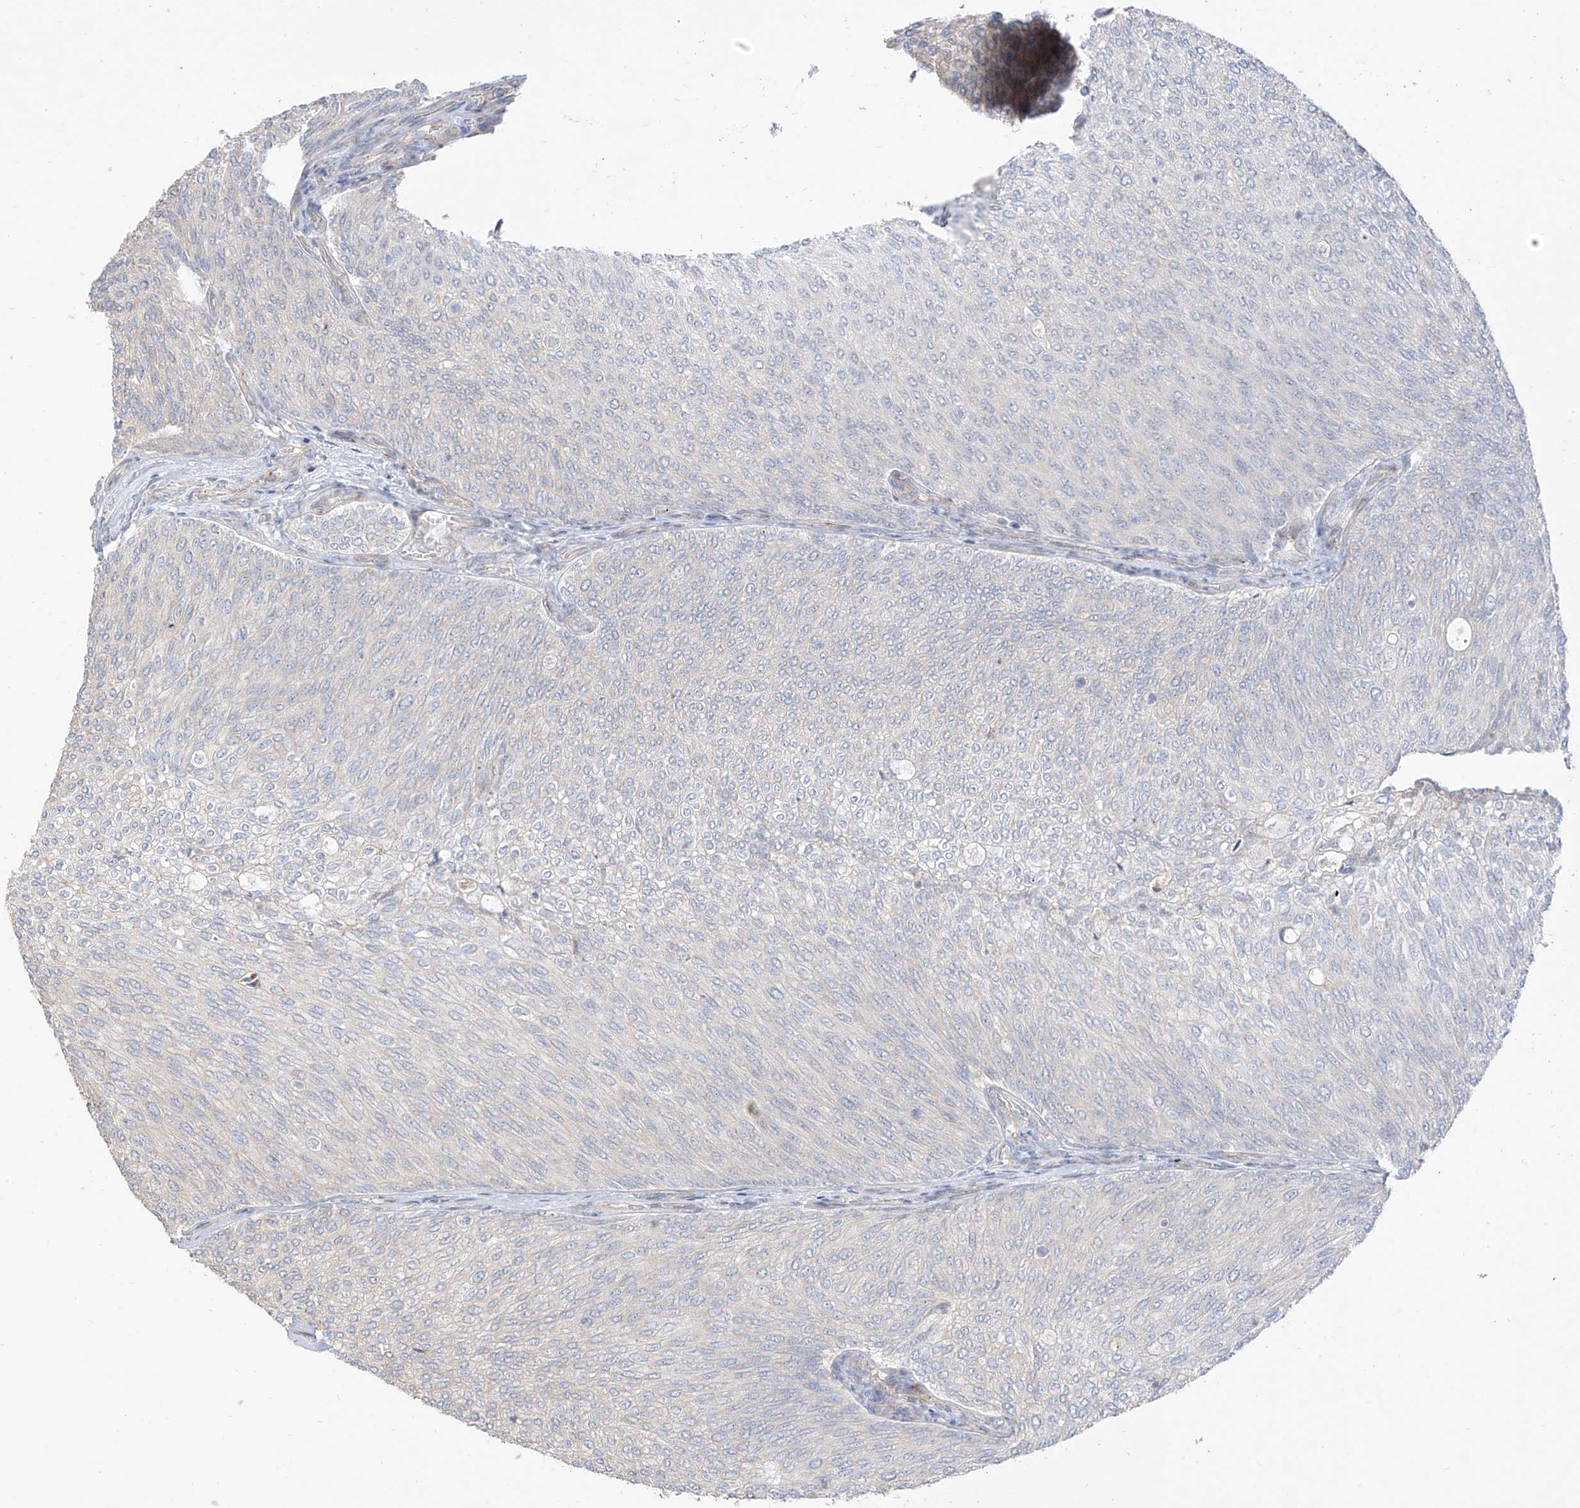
{"staining": {"intensity": "negative", "quantity": "none", "location": "none"}, "tissue": "urothelial cancer", "cell_type": "Tumor cells", "image_type": "cancer", "snomed": [{"axis": "morphology", "description": "Urothelial carcinoma, Low grade"}, {"axis": "topography", "description": "Urinary bladder"}], "caption": "Image shows no significant protein expression in tumor cells of urothelial cancer.", "gene": "C2orf42", "patient": {"sex": "female", "age": 79}}